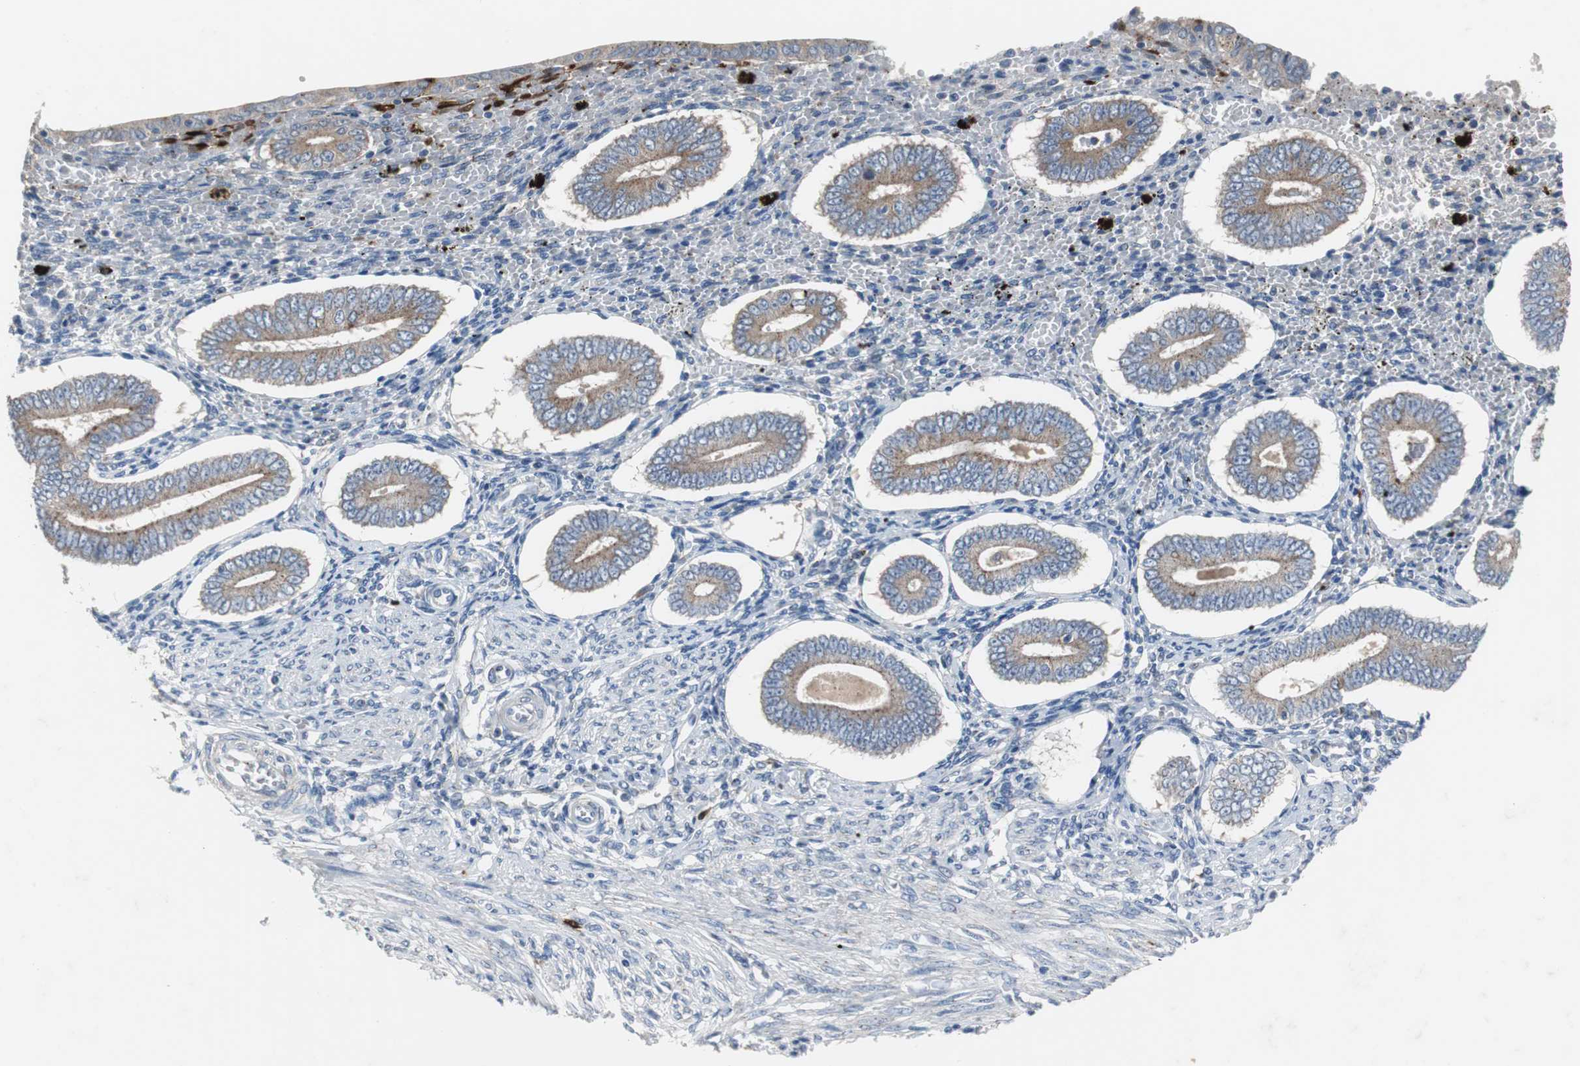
{"staining": {"intensity": "negative", "quantity": "none", "location": "none"}, "tissue": "endometrium", "cell_type": "Cells in endometrial stroma", "image_type": "normal", "snomed": [{"axis": "morphology", "description": "Normal tissue, NOS"}, {"axis": "topography", "description": "Endometrium"}], "caption": "DAB (3,3'-diaminobenzidine) immunohistochemical staining of unremarkable human endometrium shows no significant expression in cells in endometrial stroma. (Brightfield microscopy of DAB IHC at high magnification).", "gene": "CALB2", "patient": {"sex": "female", "age": 42}}